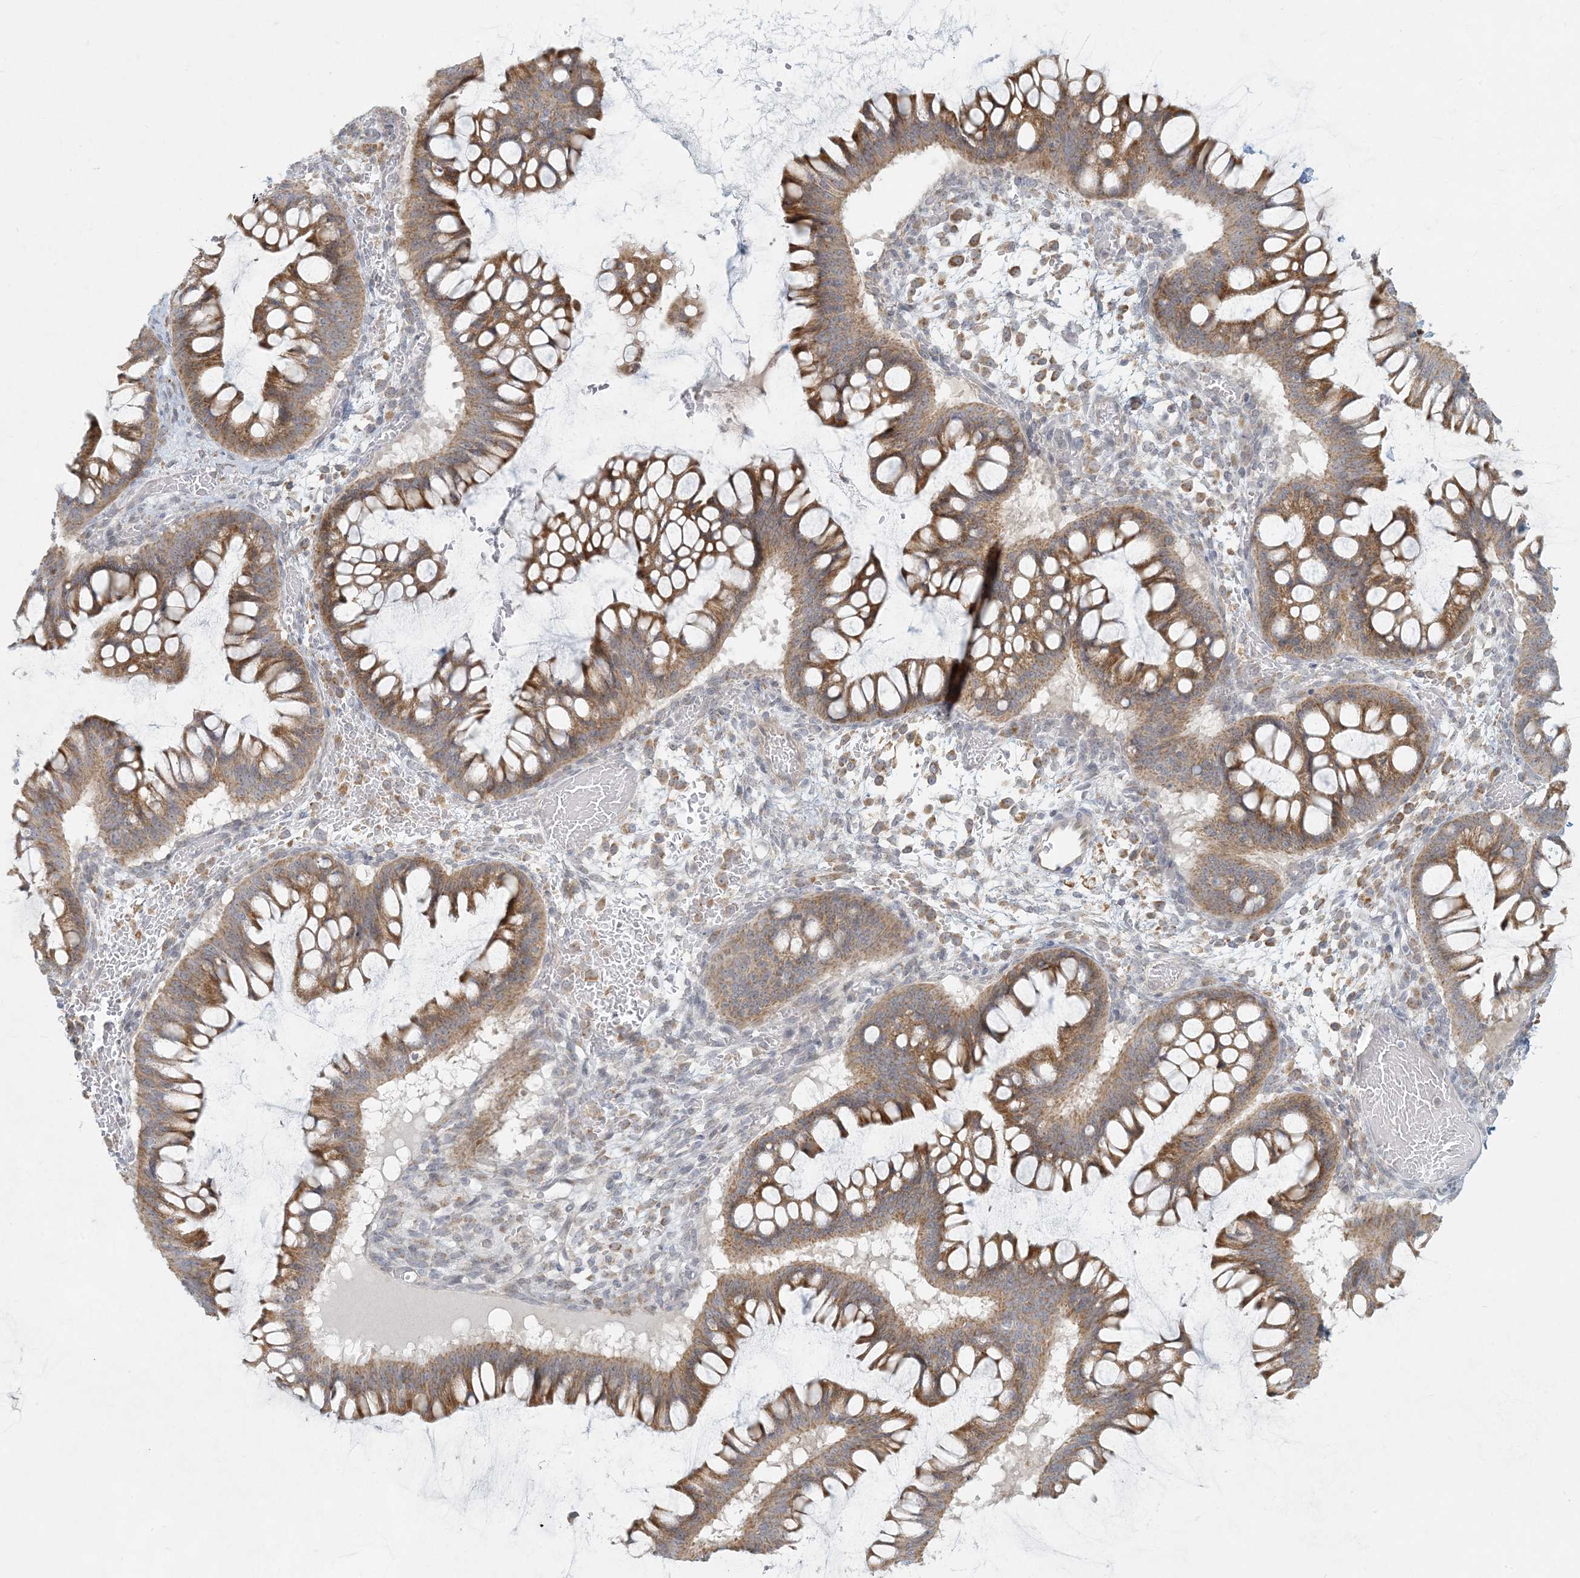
{"staining": {"intensity": "moderate", "quantity": ">75%", "location": "cytoplasmic/membranous"}, "tissue": "ovarian cancer", "cell_type": "Tumor cells", "image_type": "cancer", "snomed": [{"axis": "morphology", "description": "Cystadenocarcinoma, mucinous, NOS"}, {"axis": "topography", "description": "Ovary"}], "caption": "High-magnification brightfield microscopy of ovarian cancer (mucinous cystadenocarcinoma) stained with DAB (3,3'-diaminobenzidine) (brown) and counterstained with hematoxylin (blue). tumor cells exhibit moderate cytoplasmic/membranous positivity is identified in about>75% of cells.", "gene": "MCAT", "patient": {"sex": "female", "age": 73}}